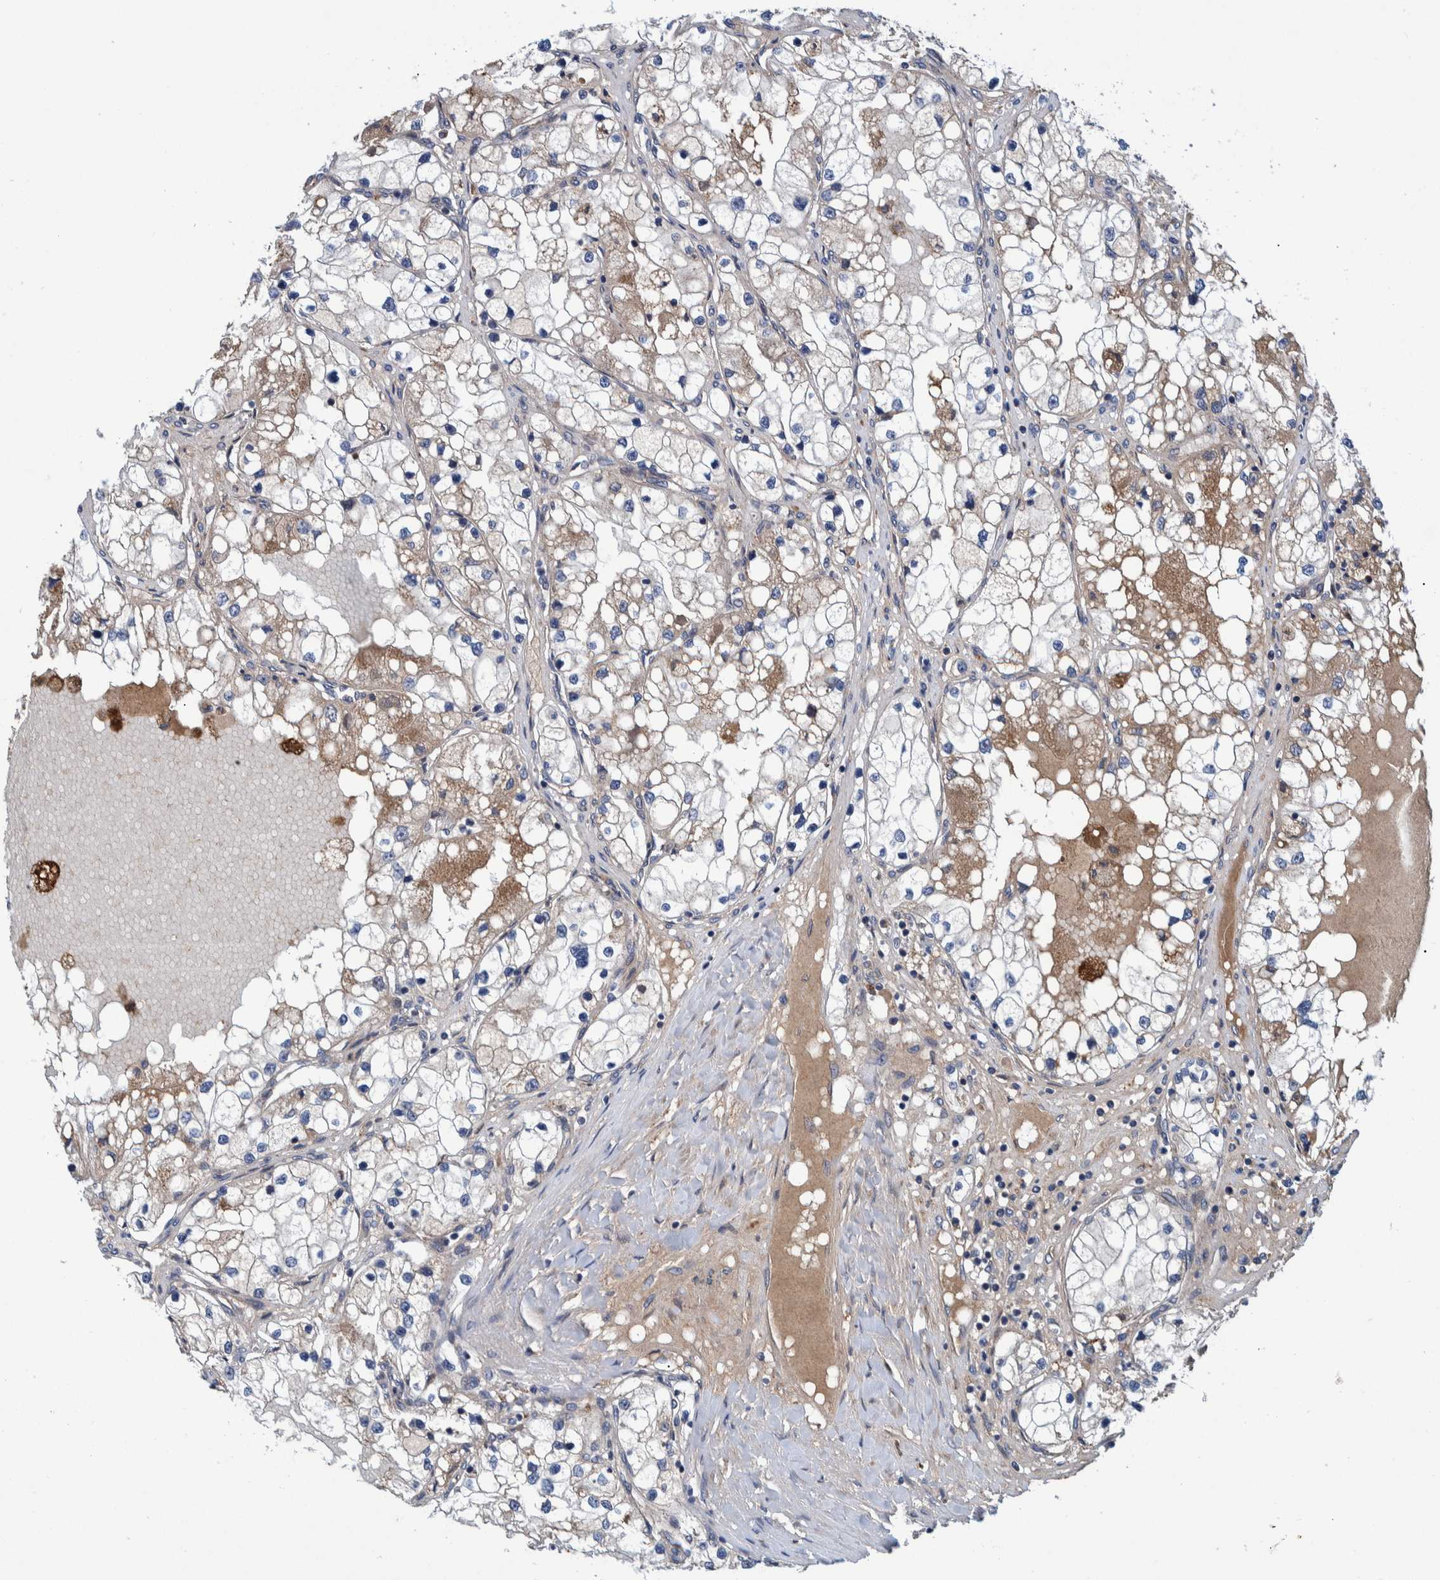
{"staining": {"intensity": "negative", "quantity": "none", "location": "none"}, "tissue": "renal cancer", "cell_type": "Tumor cells", "image_type": "cancer", "snomed": [{"axis": "morphology", "description": "Adenocarcinoma, NOS"}, {"axis": "topography", "description": "Kidney"}], "caption": "Human renal adenocarcinoma stained for a protein using immunohistochemistry demonstrates no positivity in tumor cells.", "gene": "ITIH3", "patient": {"sex": "male", "age": 68}}